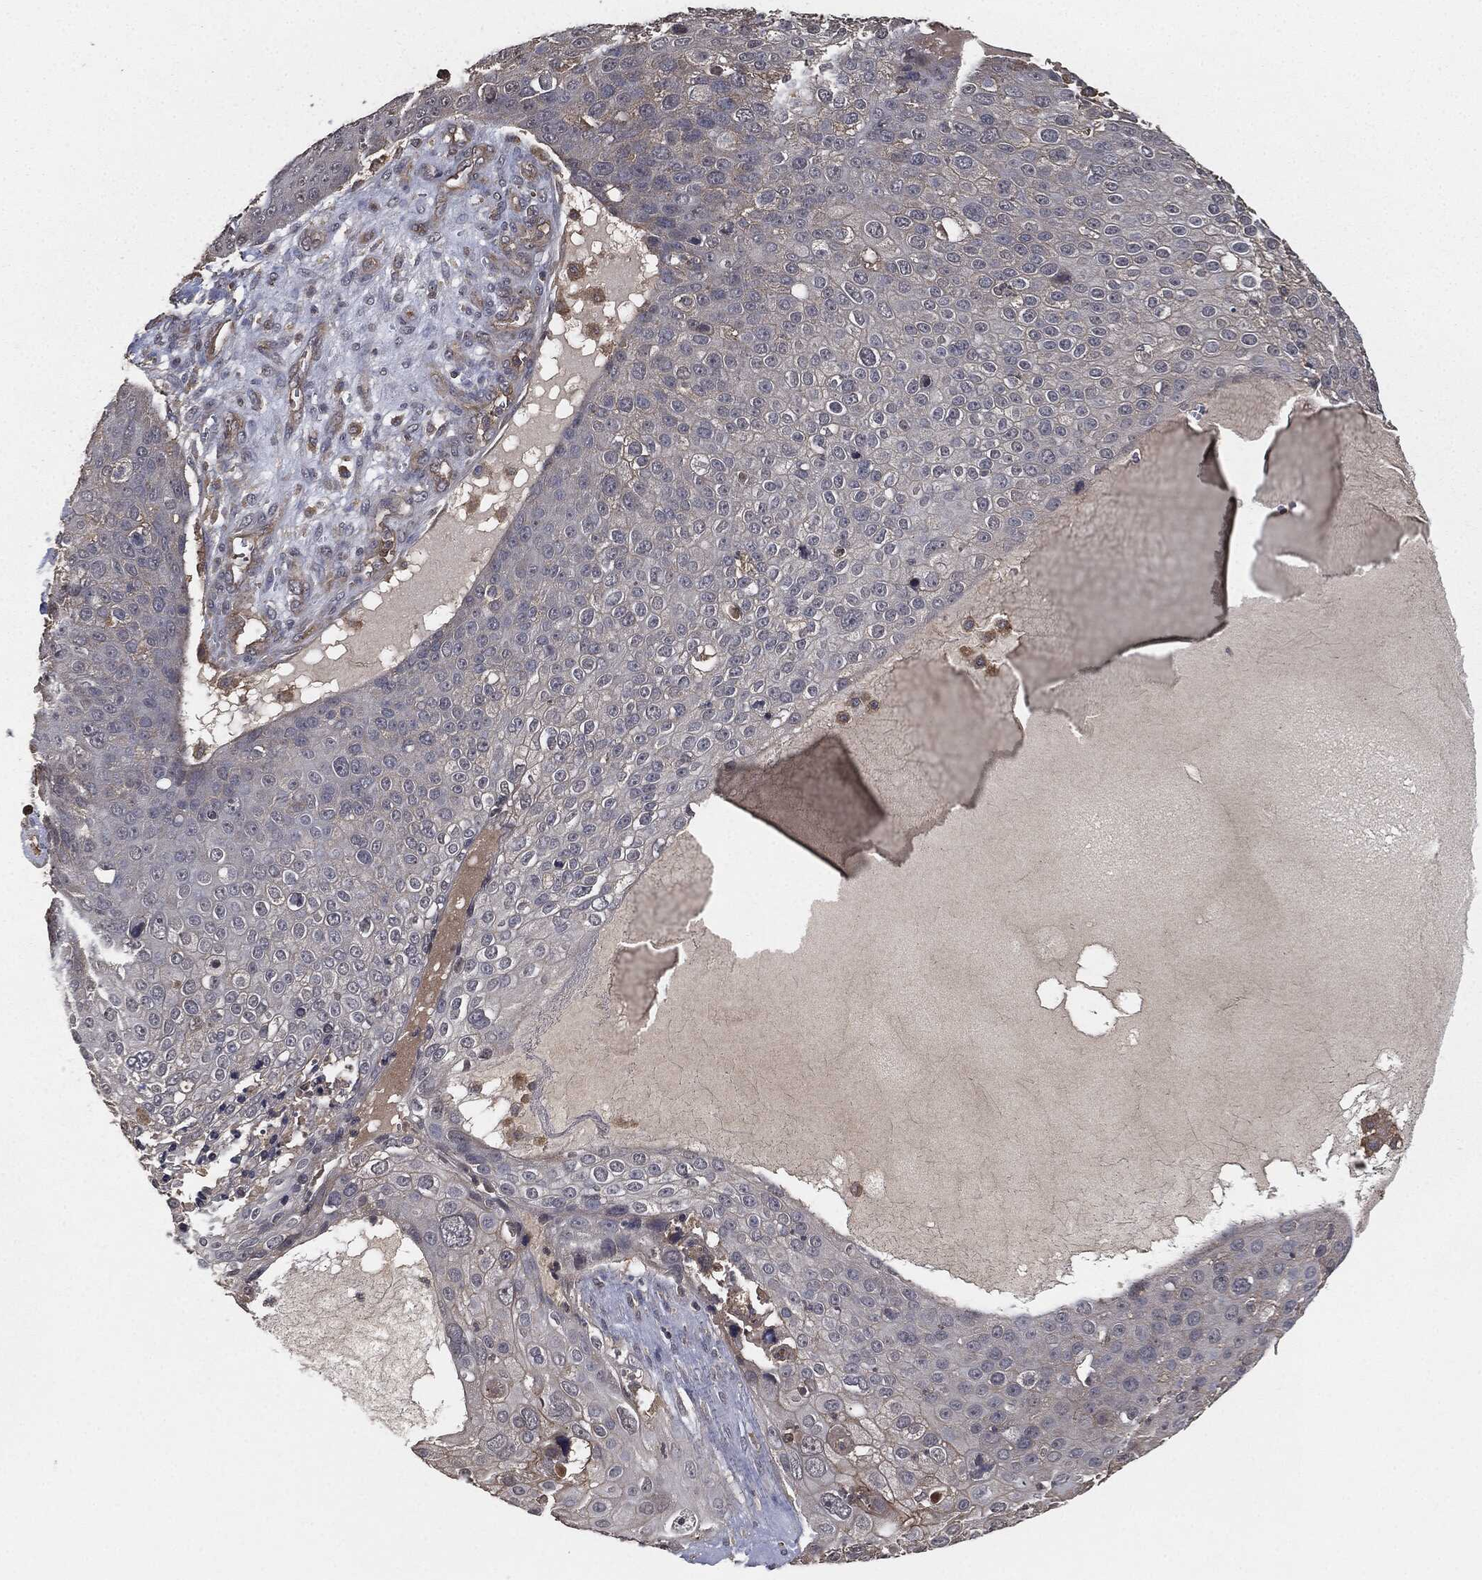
{"staining": {"intensity": "negative", "quantity": "none", "location": "none"}, "tissue": "skin cancer", "cell_type": "Tumor cells", "image_type": "cancer", "snomed": [{"axis": "morphology", "description": "Squamous cell carcinoma, NOS"}, {"axis": "topography", "description": "Skin"}], "caption": "Tumor cells show no significant protein positivity in skin cancer.", "gene": "ERBIN", "patient": {"sex": "male", "age": 71}}